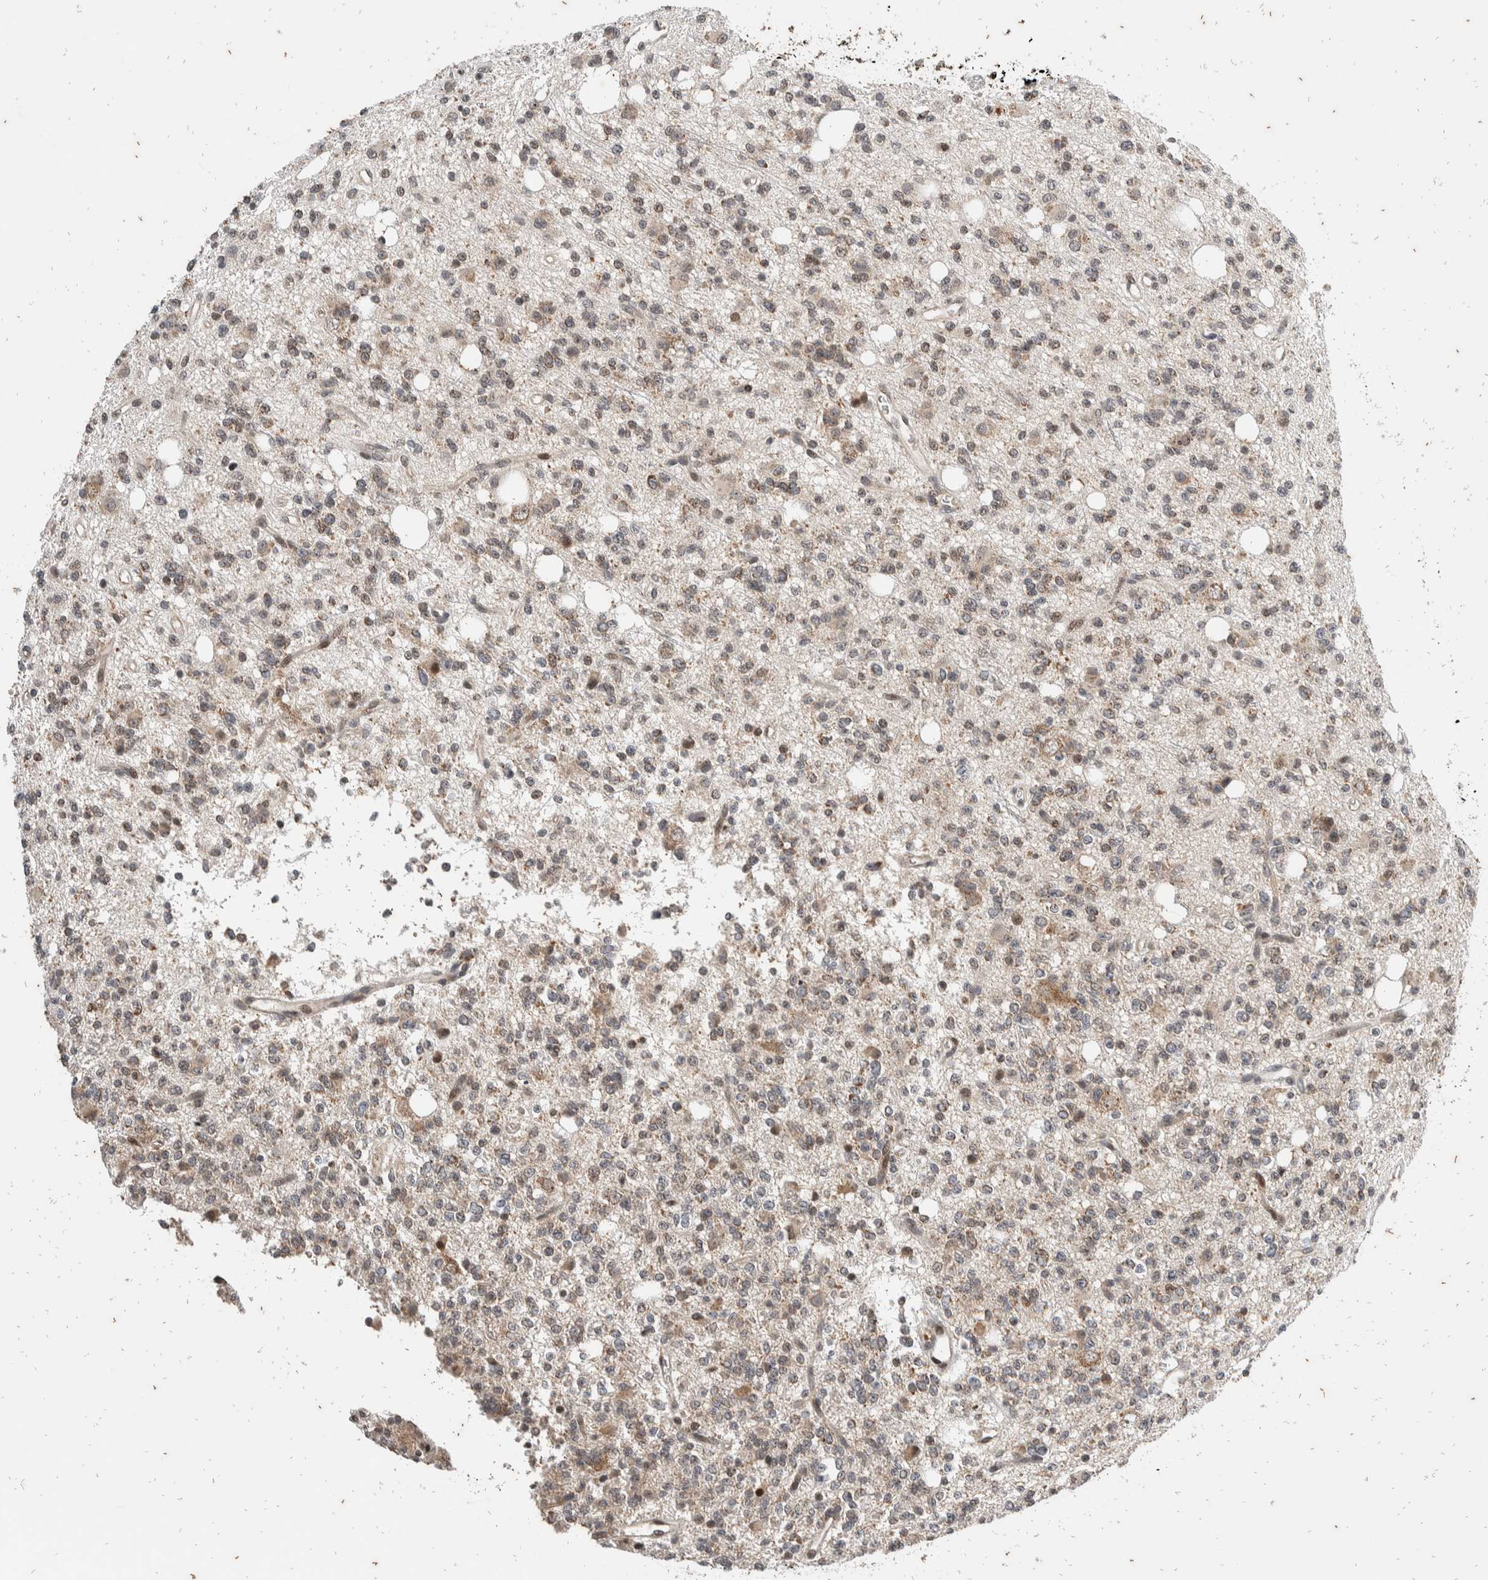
{"staining": {"intensity": "weak", "quantity": "<25%", "location": "cytoplasmic/membranous,nuclear"}, "tissue": "glioma", "cell_type": "Tumor cells", "image_type": "cancer", "snomed": [{"axis": "morphology", "description": "Glioma, malignant, High grade"}, {"axis": "topography", "description": "Brain"}], "caption": "Human glioma stained for a protein using immunohistochemistry exhibits no positivity in tumor cells.", "gene": "ATXN7L1", "patient": {"sex": "female", "age": 62}}